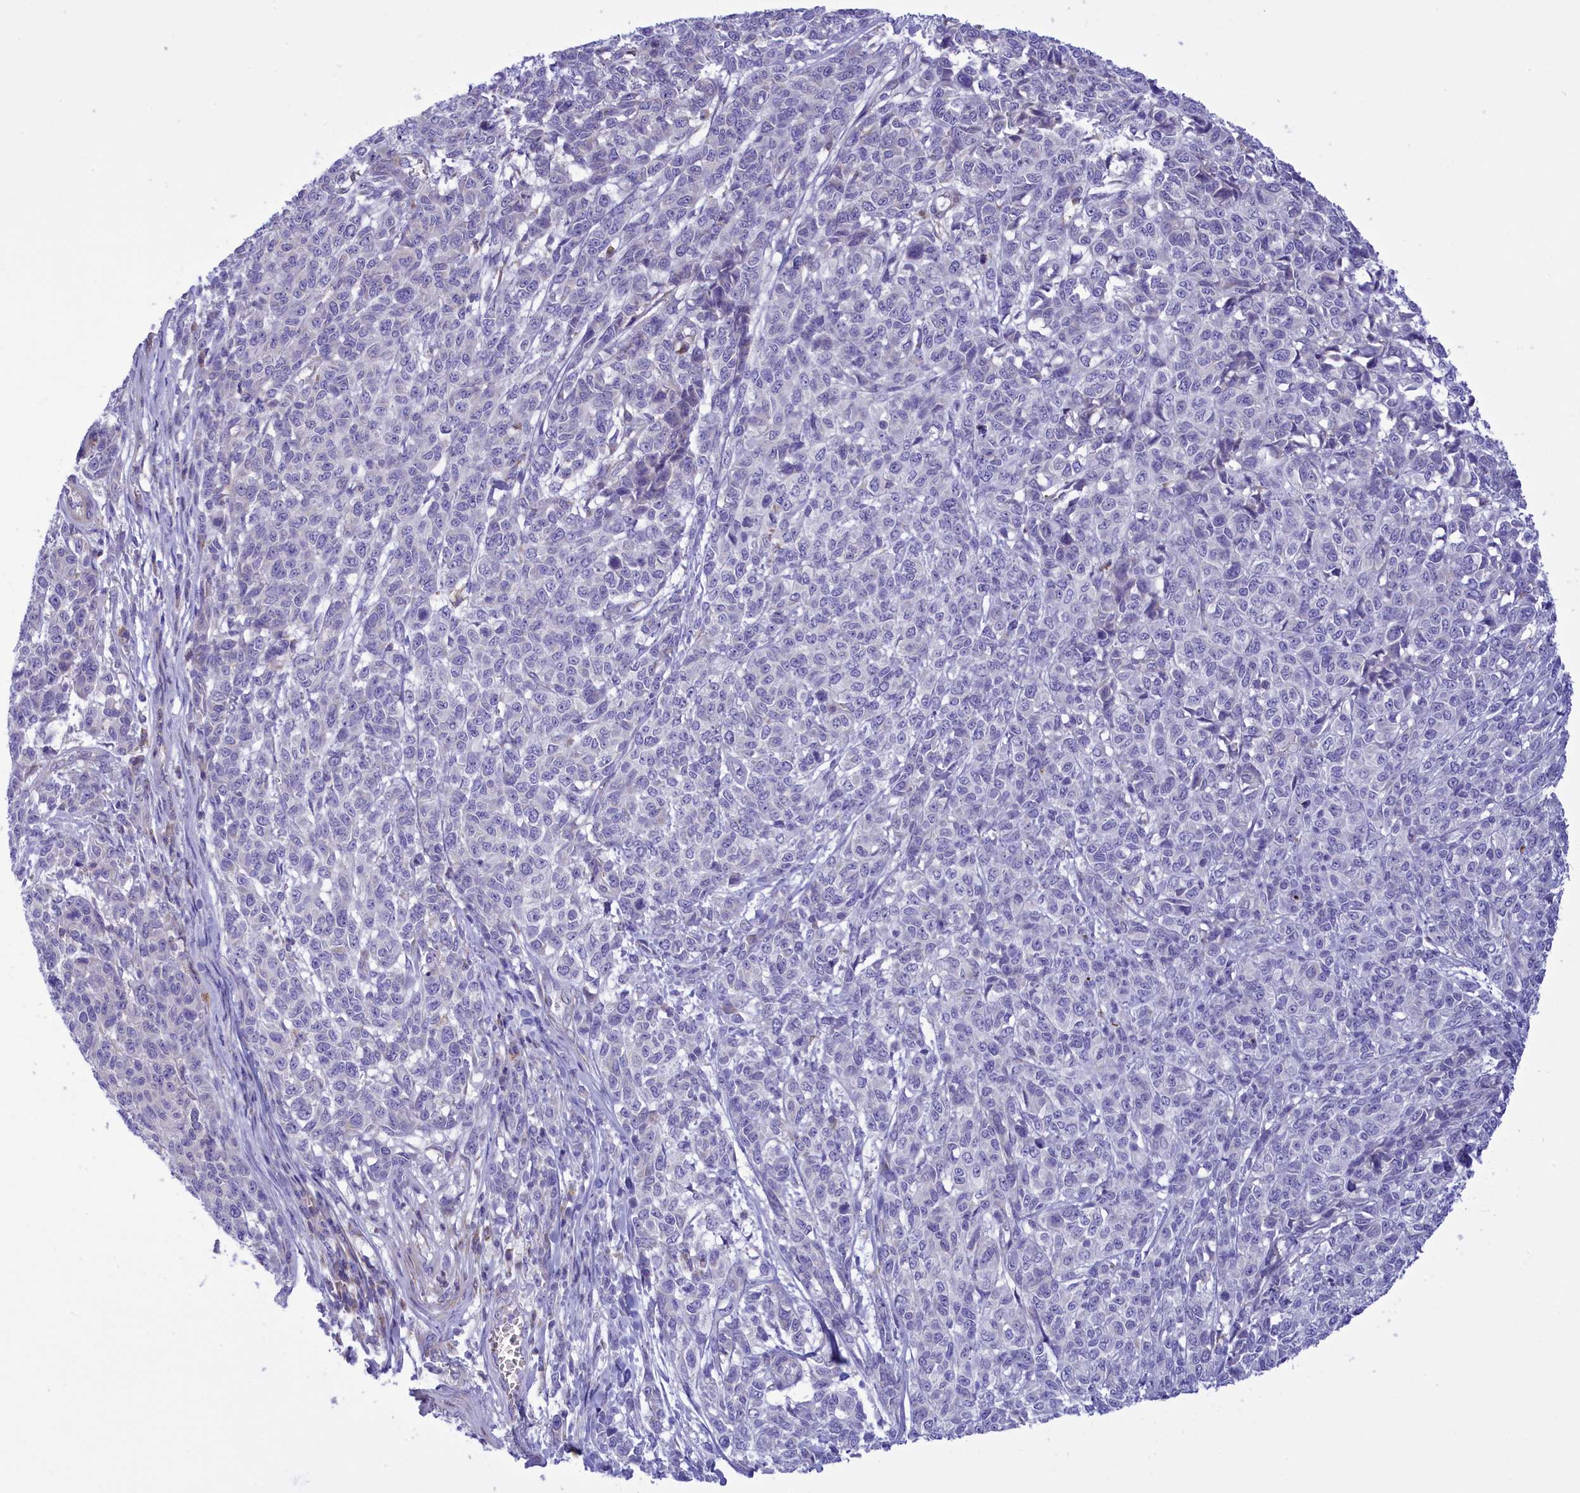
{"staining": {"intensity": "negative", "quantity": "none", "location": "none"}, "tissue": "melanoma", "cell_type": "Tumor cells", "image_type": "cancer", "snomed": [{"axis": "morphology", "description": "Malignant melanoma, NOS"}, {"axis": "topography", "description": "Skin"}], "caption": "Melanoma was stained to show a protein in brown. There is no significant staining in tumor cells.", "gene": "CORO7-PAM16", "patient": {"sex": "male", "age": 49}}